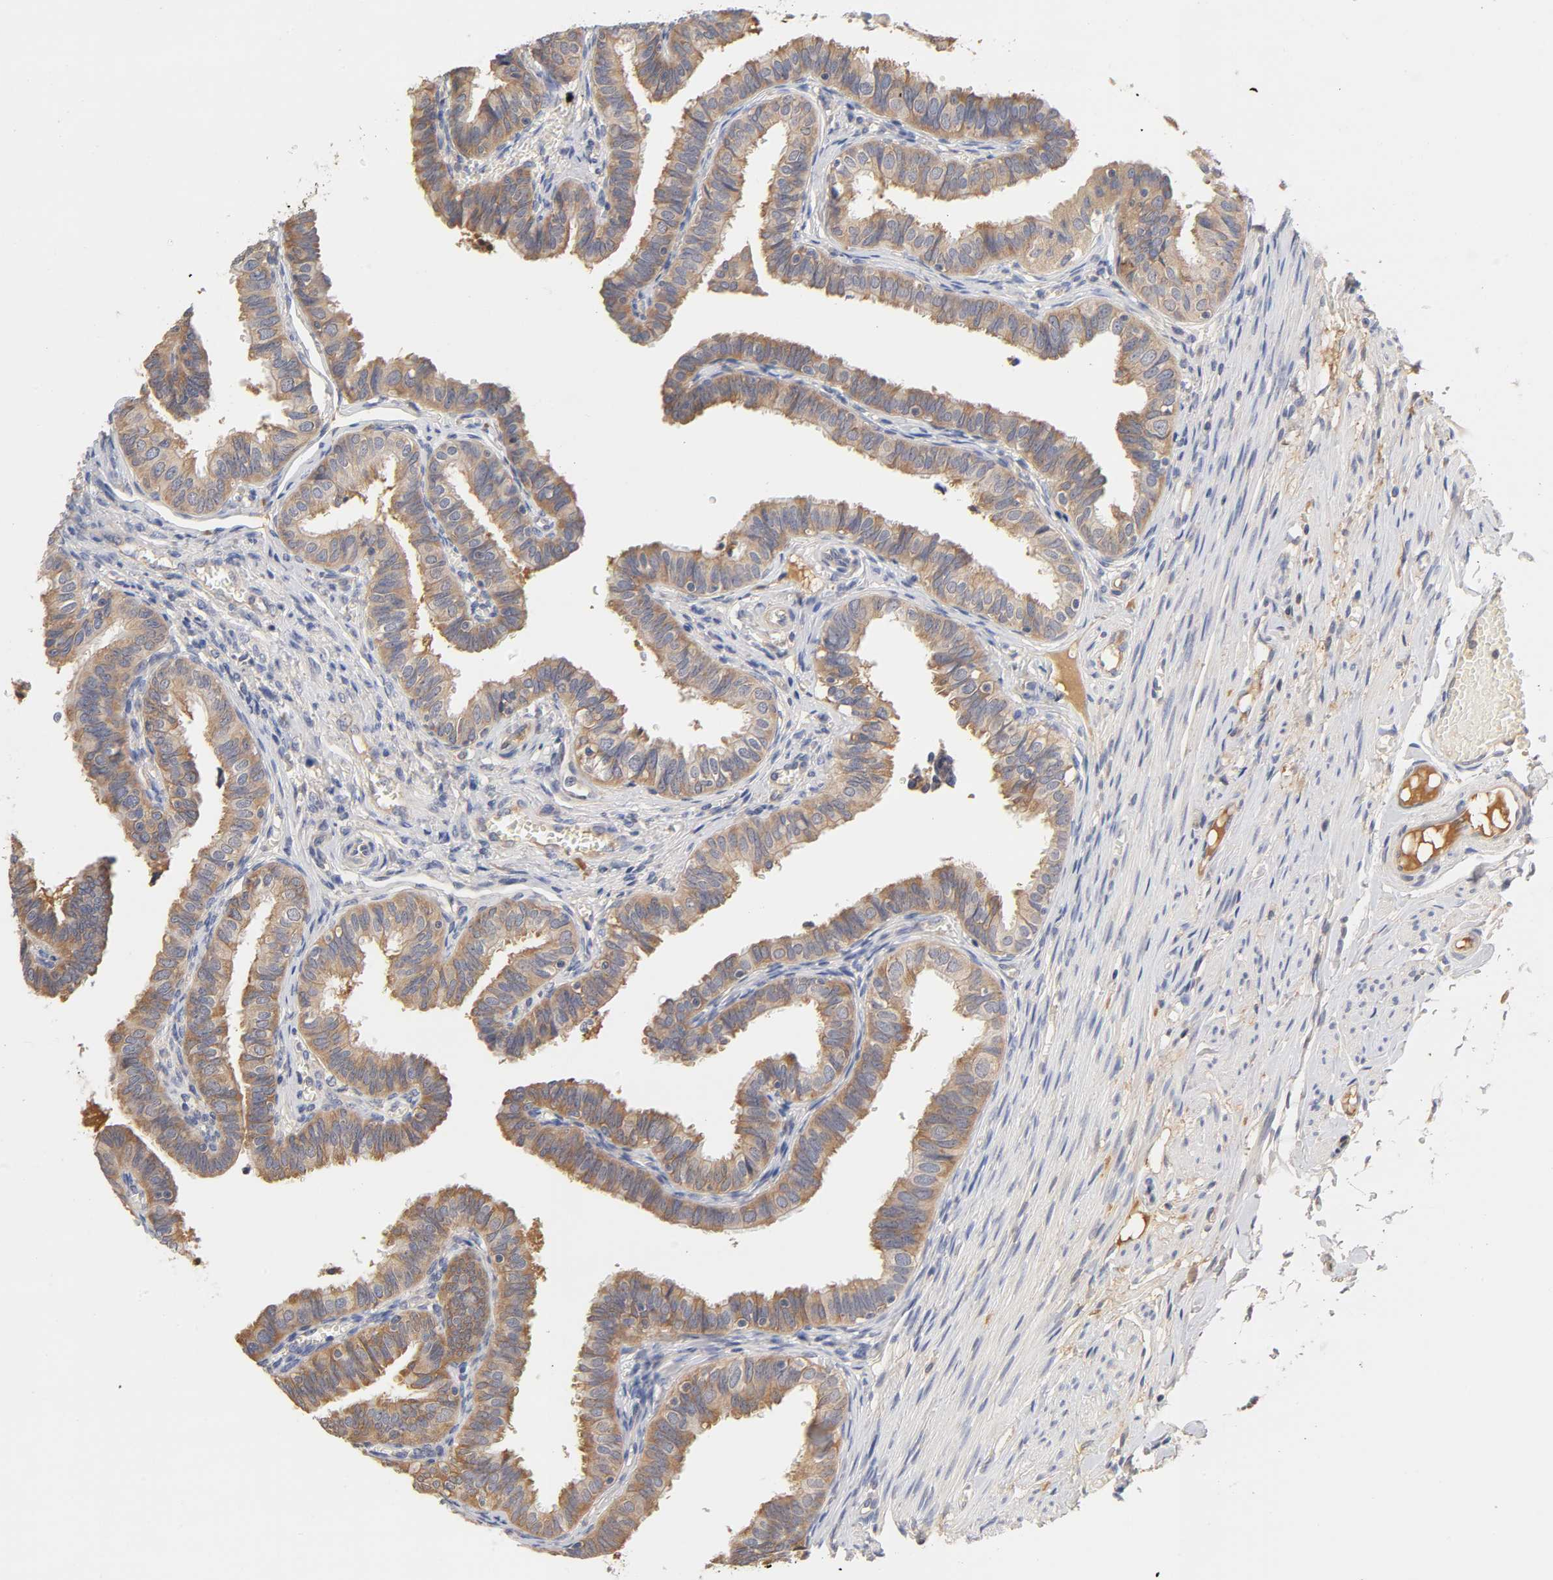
{"staining": {"intensity": "moderate", "quantity": ">75%", "location": "cytoplasmic/membranous"}, "tissue": "fallopian tube", "cell_type": "Glandular cells", "image_type": "normal", "snomed": [{"axis": "morphology", "description": "Normal tissue, NOS"}, {"axis": "topography", "description": "Fallopian tube"}], "caption": "IHC (DAB) staining of unremarkable fallopian tube shows moderate cytoplasmic/membranous protein staining in about >75% of glandular cells.", "gene": "RPS29", "patient": {"sex": "female", "age": 46}}